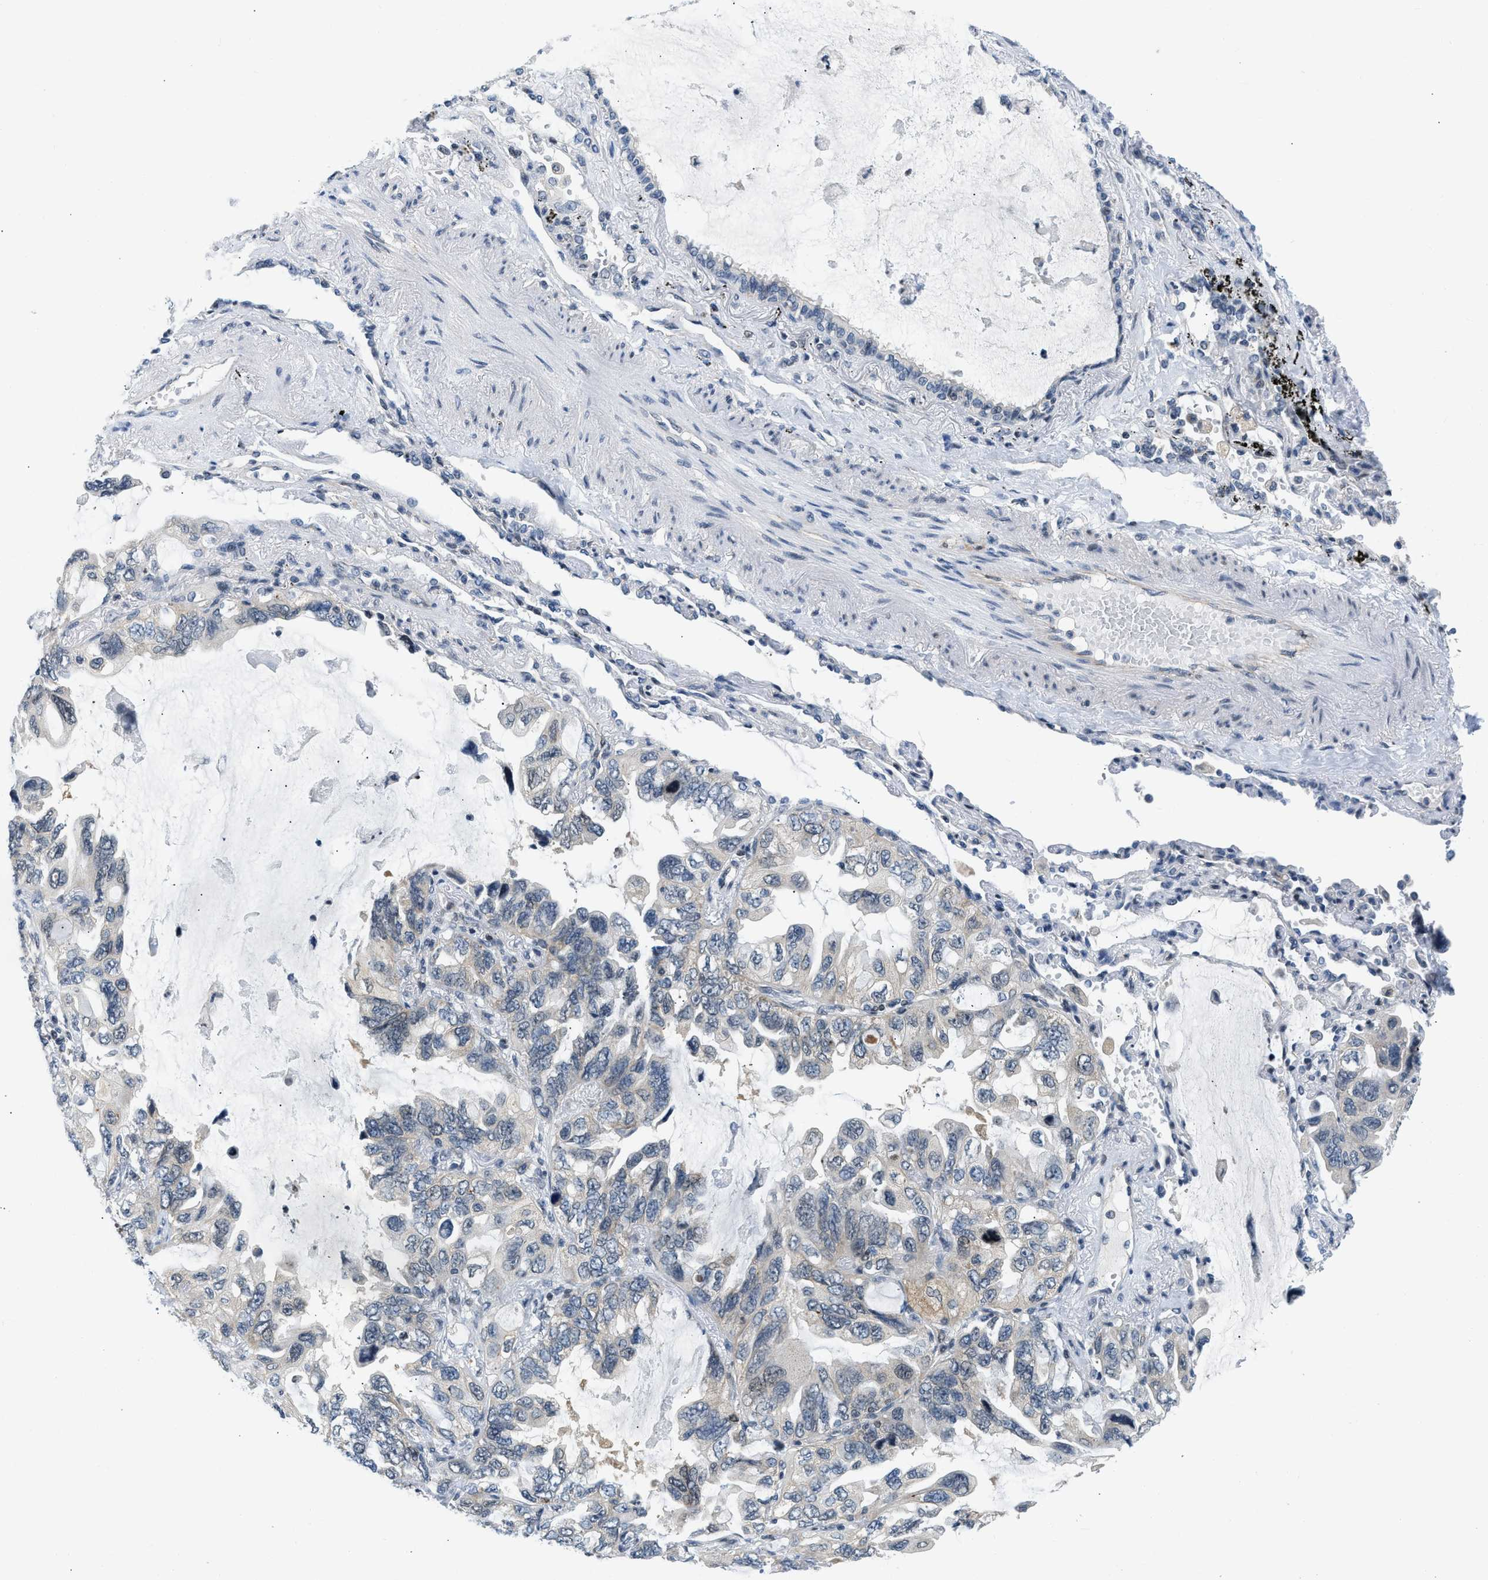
{"staining": {"intensity": "negative", "quantity": "none", "location": "none"}, "tissue": "lung cancer", "cell_type": "Tumor cells", "image_type": "cancer", "snomed": [{"axis": "morphology", "description": "Squamous cell carcinoma, NOS"}, {"axis": "topography", "description": "Lung"}], "caption": "Human lung squamous cell carcinoma stained for a protein using IHC reveals no expression in tumor cells.", "gene": "OLIG3", "patient": {"sex": "female", "age": 73}}